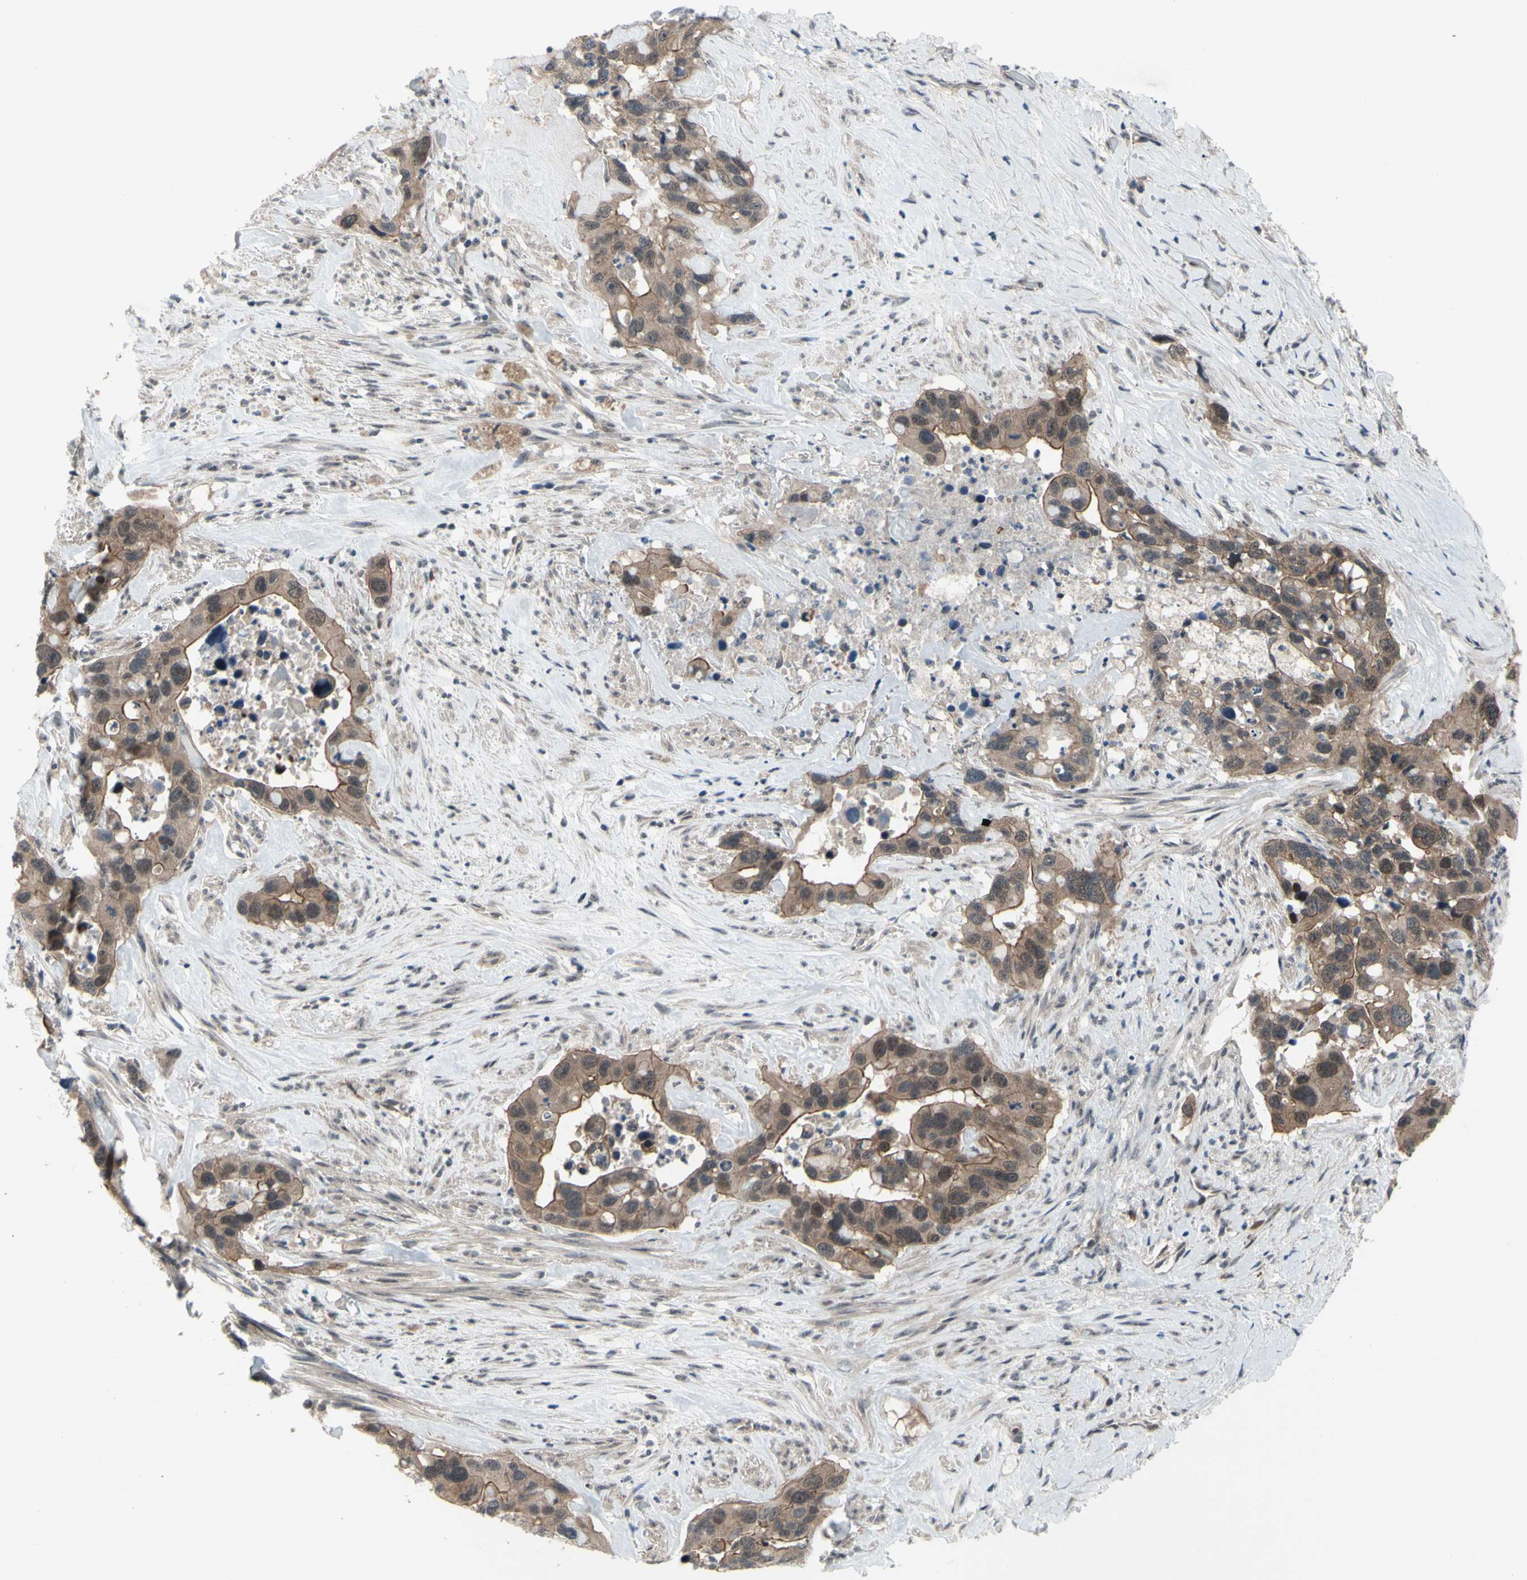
{"staining": {"intensity": "weak", "quantity": ">75%", "location": "cytoplasmic/membranous,nuclear"}, "tissue": "liver cancer", "cell_type": "Tumor cells", "image_type": "cancer", "snomed": [{"axis": "morphology", "description": "Cholangiocarcinoma"}, {"axis": "topography", "description": "Liver"}], "caption": "Protein analysis of cholangiocarcinoma (liver) tissue demonstrates weak cytoplasmic/membranous and nuclear staining in approximately >75% of tumor cells.", "gene": "TRDMT1", "patient": {"sex": "female", "age": 65}}